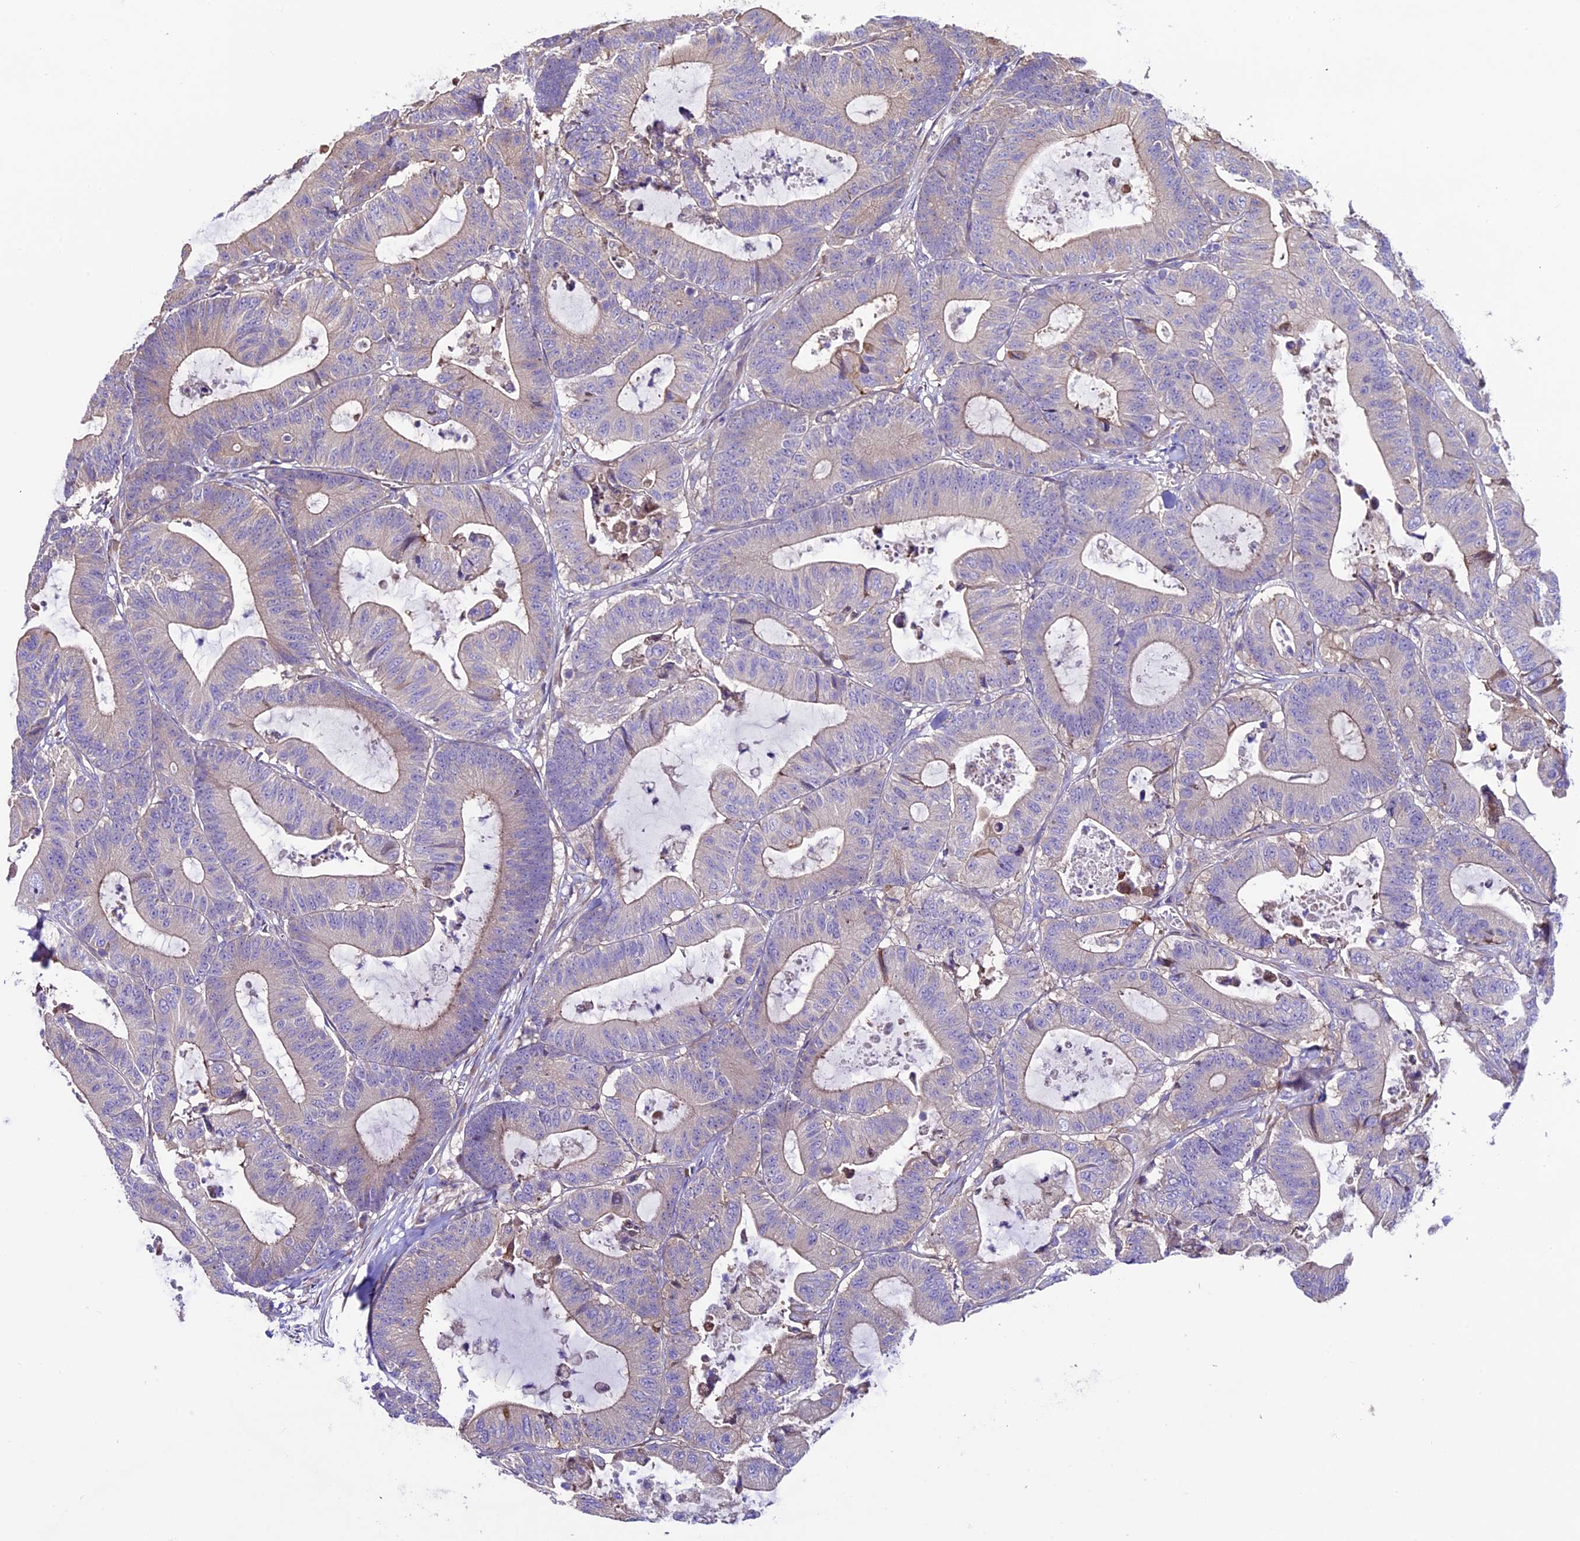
{"staining": {"intensity": "weak", "quantity": "<25%", "location": "cytoplasmic/membranous"}, "tissue": "colorectal cancer", "cell_type": "Tumor cells", "image_type": "cancer", "snomed": [{"axis": "morphology", "description": "Adenocarcinoma, NOS"}, {"axis": "topography", "description": "Colon"}], "caption": "Colorectal cancer was stained to show a protein in brown. There is no significant positivity in tumor cells.", "gene": "SPIRE1", "patient": {"sex": "female", "age": 84}}